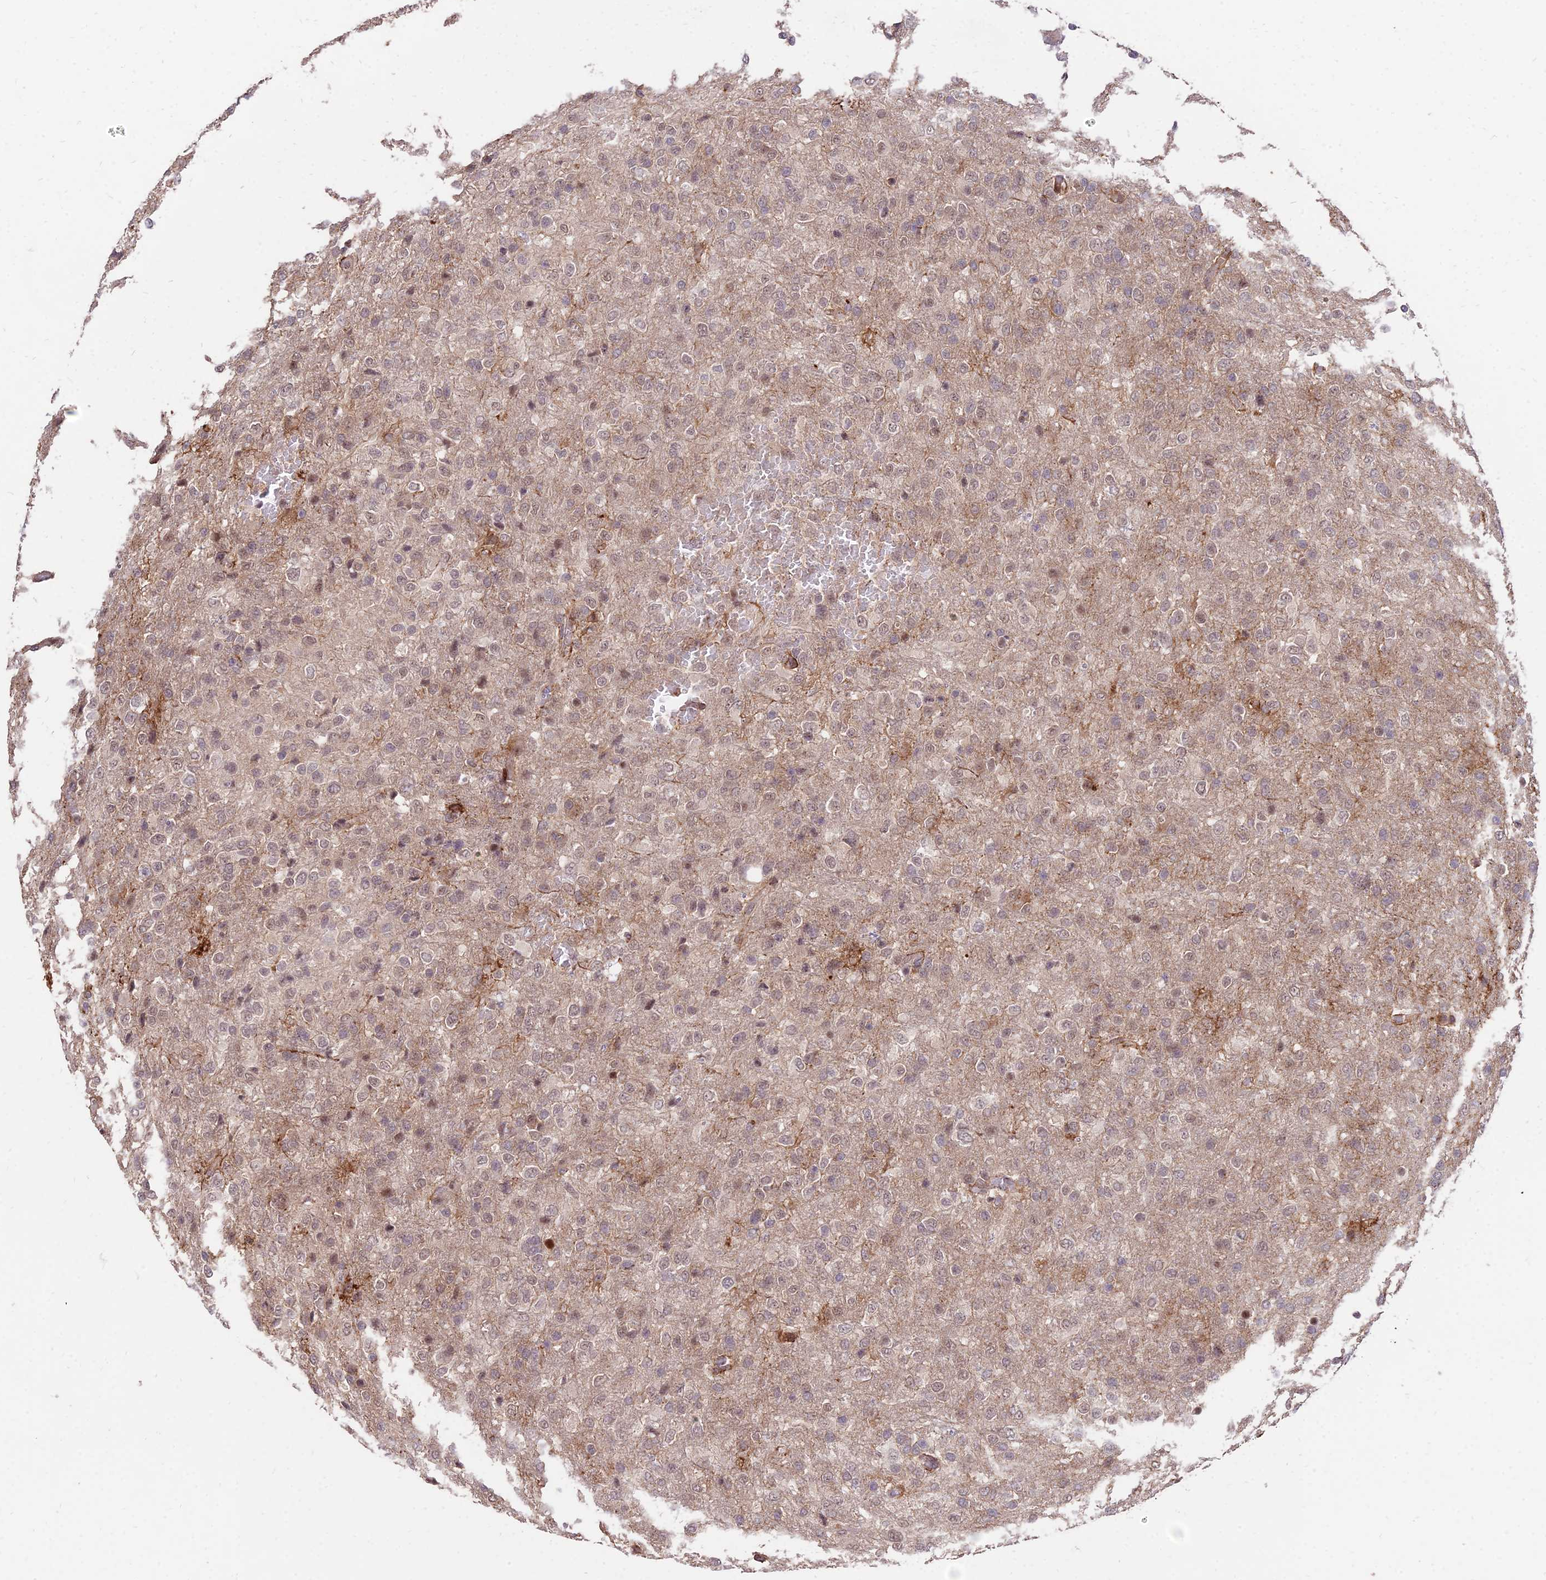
{"staining": {"intensity": "weak", "quantity": "25%-75%", "location": "cytoplasmic/membranous,nuclear"}, "tissue": "glioma", "cell_type": "Tumor cells", "image_type": "cancer", "snomed": [{"axis": "morphology", "description": "Glioma, malignant, High grade"}, {"axis": "topography", "description": "Brain"}], "caption": "The micrograph reveals staining of glioma, revealing weak cytoplasmic/membranous and nuclear protein expression (brown color) within tumor cells. (DAB (3,3'-diaminobenzidine) IHC, brown staining for protein, blue staining for nuclei).", "gene": "ZNF85", "patient": {"sex": "female", "age": 74}}